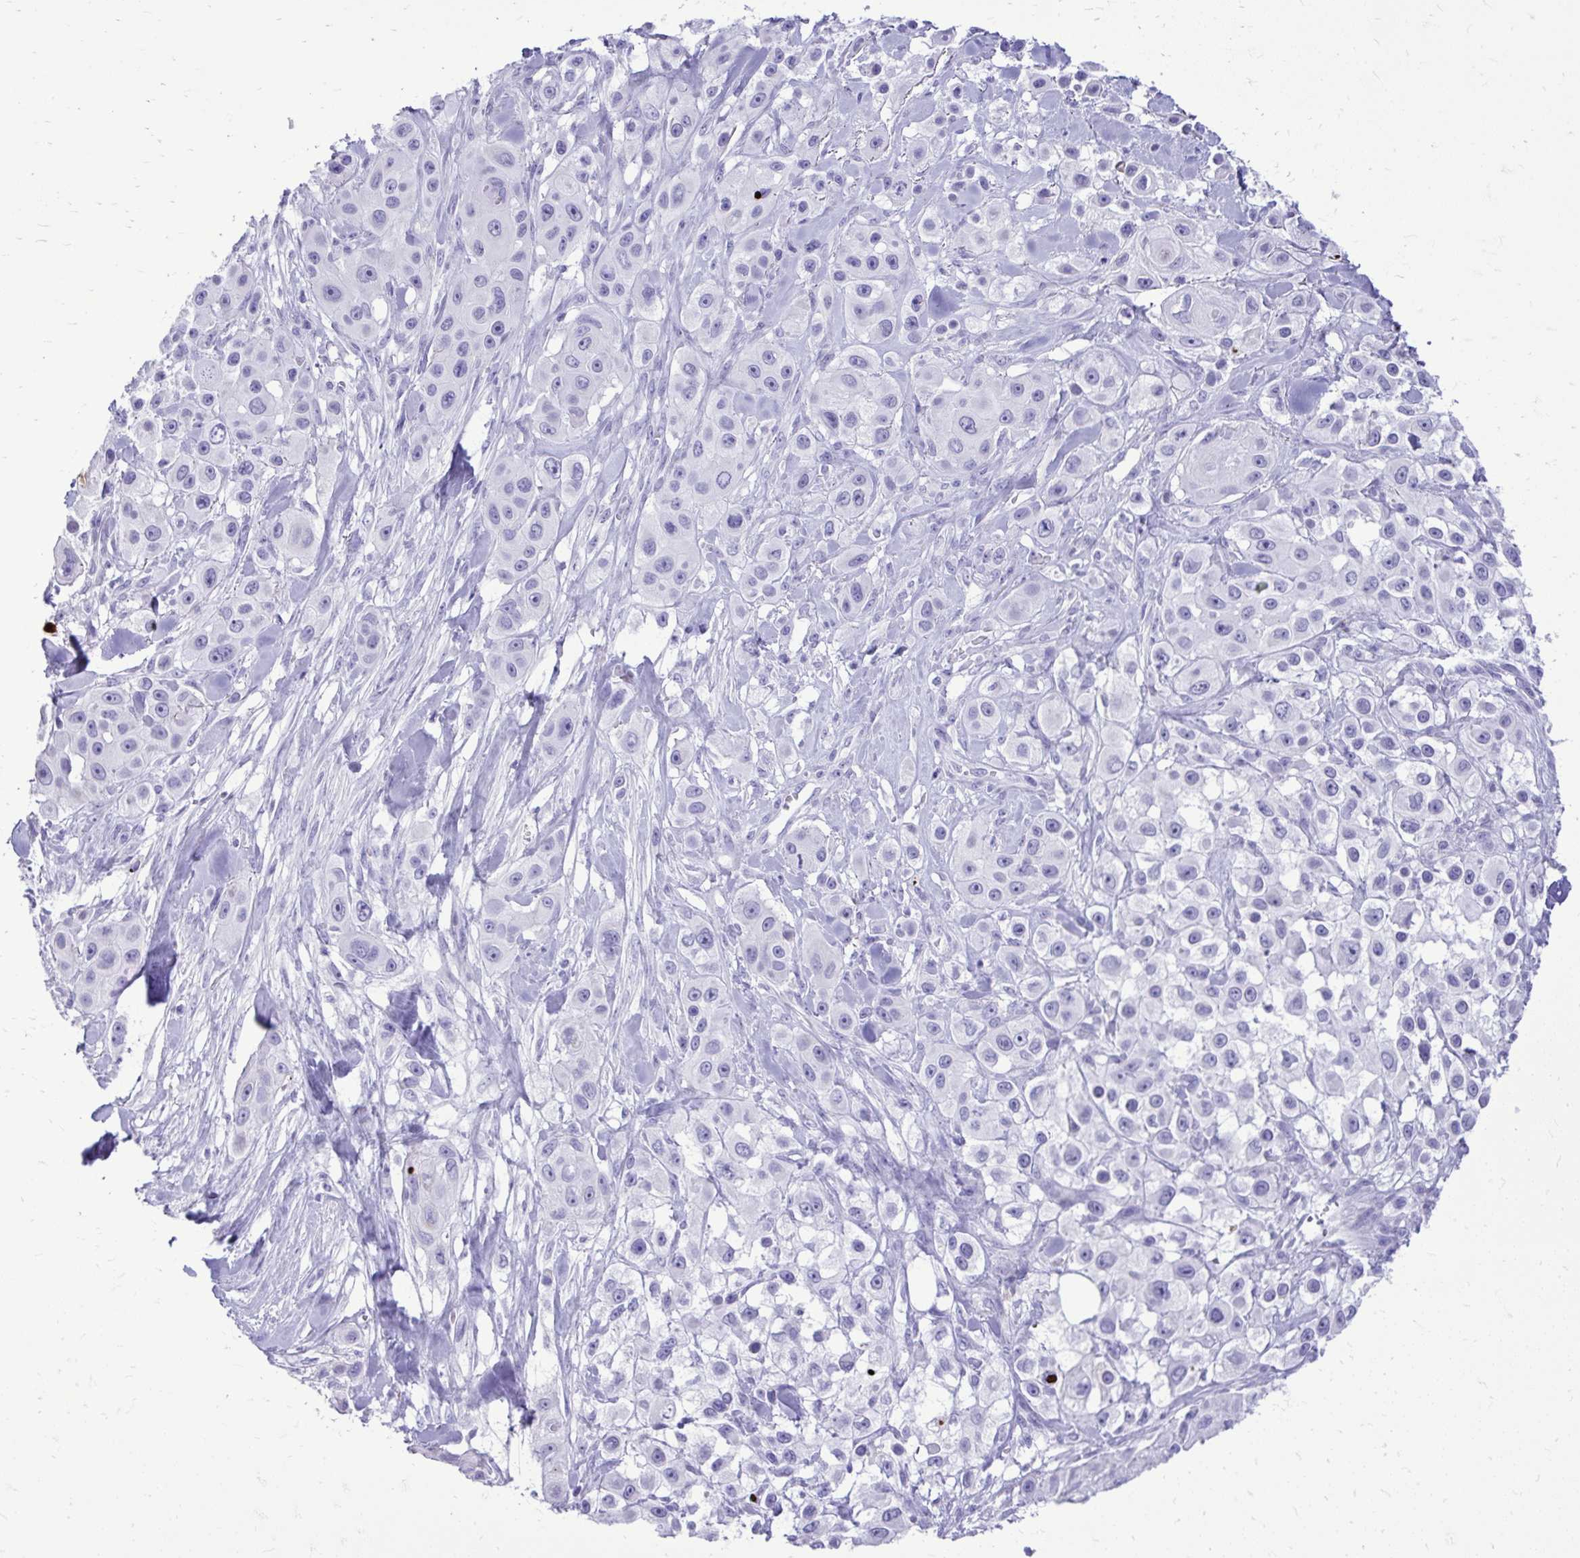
{"staining": {"intensity": "negative", "quantity": "none", "location": "none"}, "tissue": "skin cancer", "cell_type": "Tumor cells", "image_type": "cancer", "snomed": [{"axis": "morphology", "description": "Squamous cell carcinoma, NOS"}, {"axis": "topography", "description": "Skin"}], "caption": "Immunohistochemical staining of skin cancer (squamous cell carcinoma) exhibits no significant positivity in tumor cells. (Immunohistochemistry (ihc), brightfield microscopy, high magnification).", "gene": "BCL6B", "patient": {"sex": "male", "age": 63}}